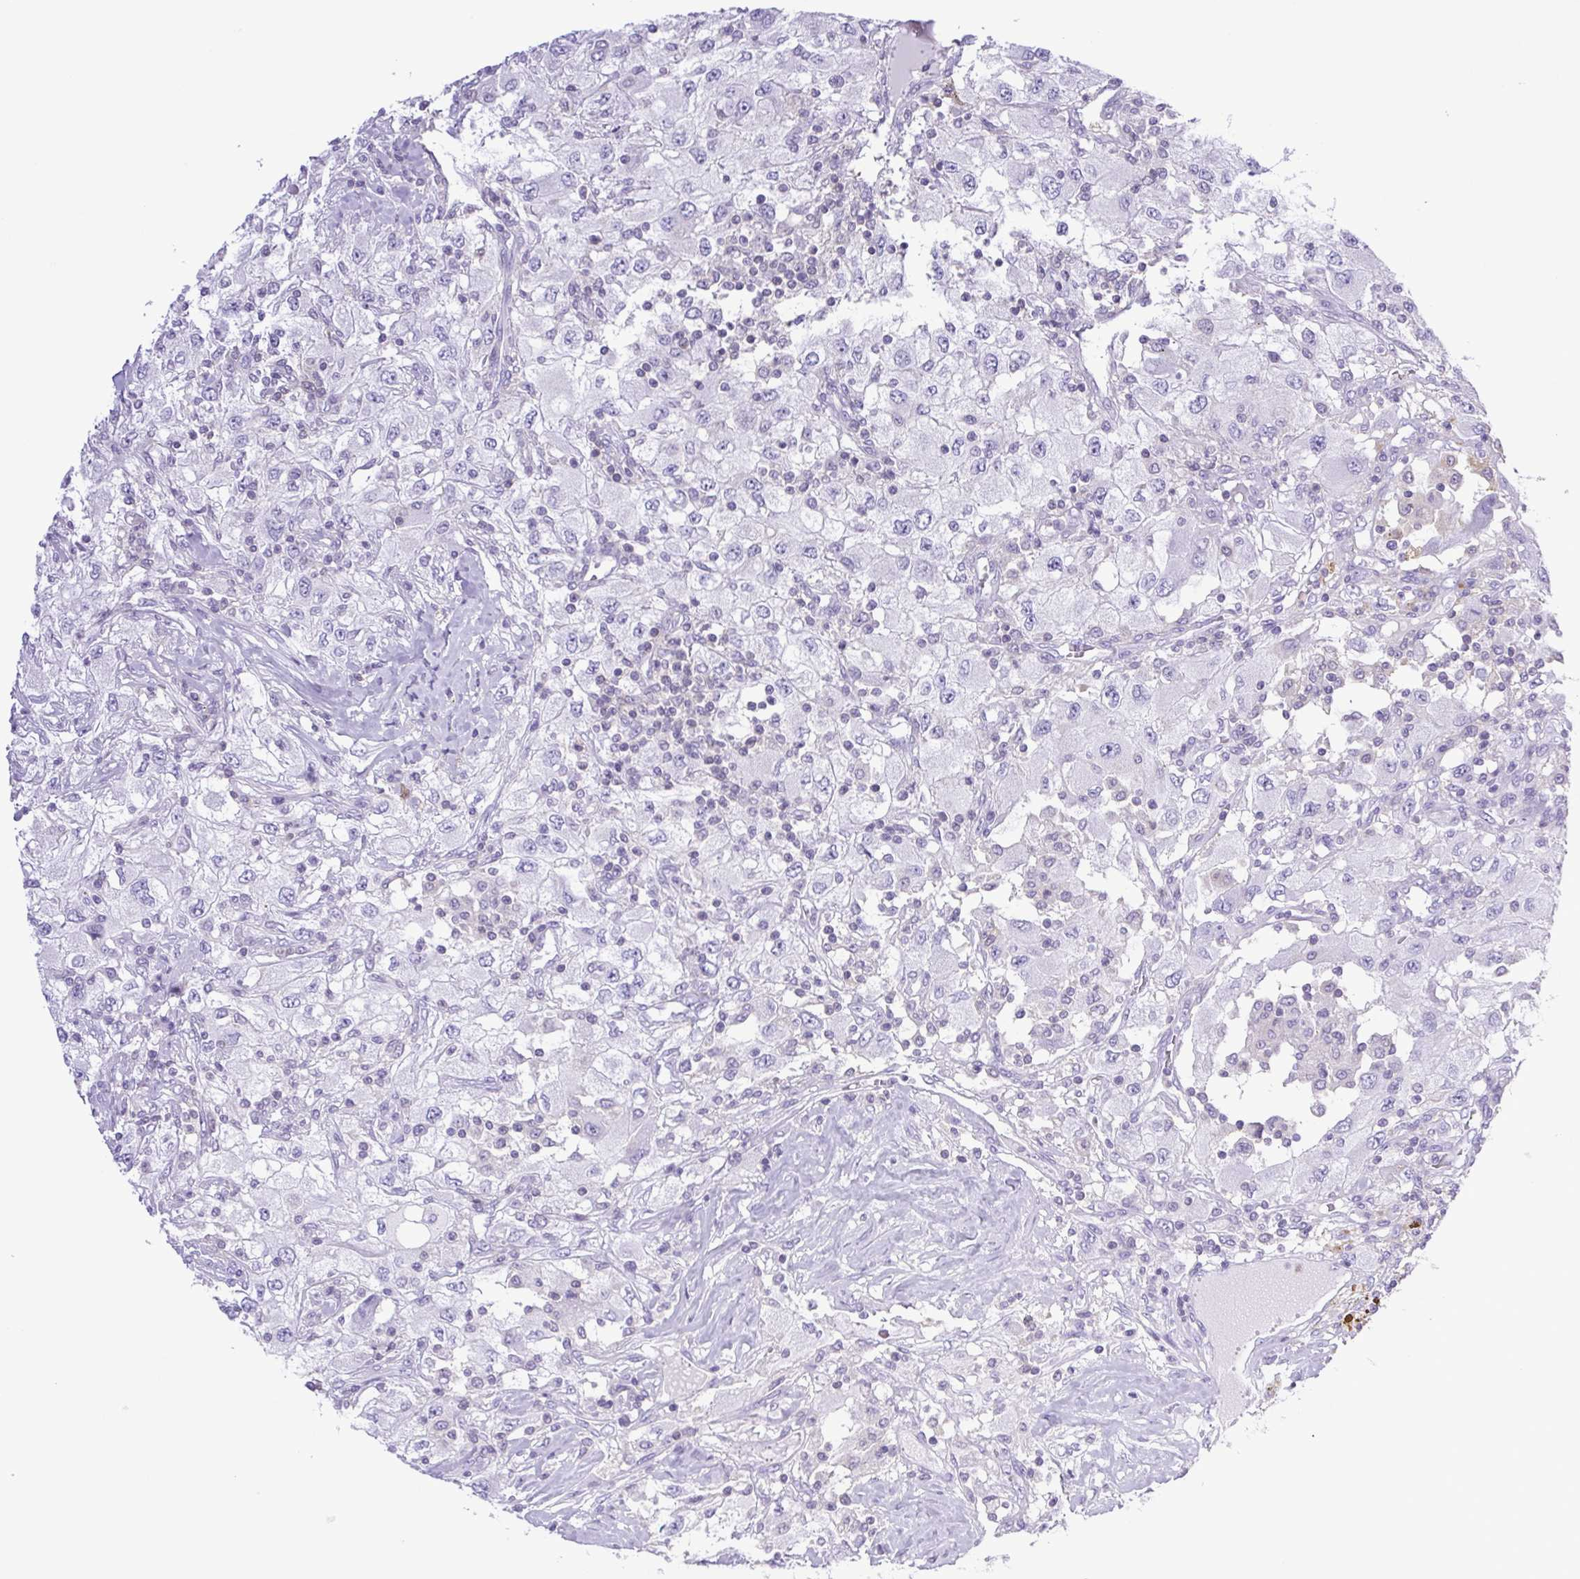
{"staining": {"intensity": "negative", "quantity": "none", "location": "none"}, "tissue": "renal cancer", "cell_type": "Tumor cells", "image_type": "cancer", "snomed": [{"axis": "morphology", "description": "Adenocarcinoma, NOS"}, {"axis": "topography", "description": "Kidney"}], "caption": "A histopathology image of renal adenocarcinoma stained for a protein demonstrates no brown staining in tumor cells. Nuclei are stained in blue.", "gene": "SYNPR", "patient": {"sex": "female", "age": 67}}